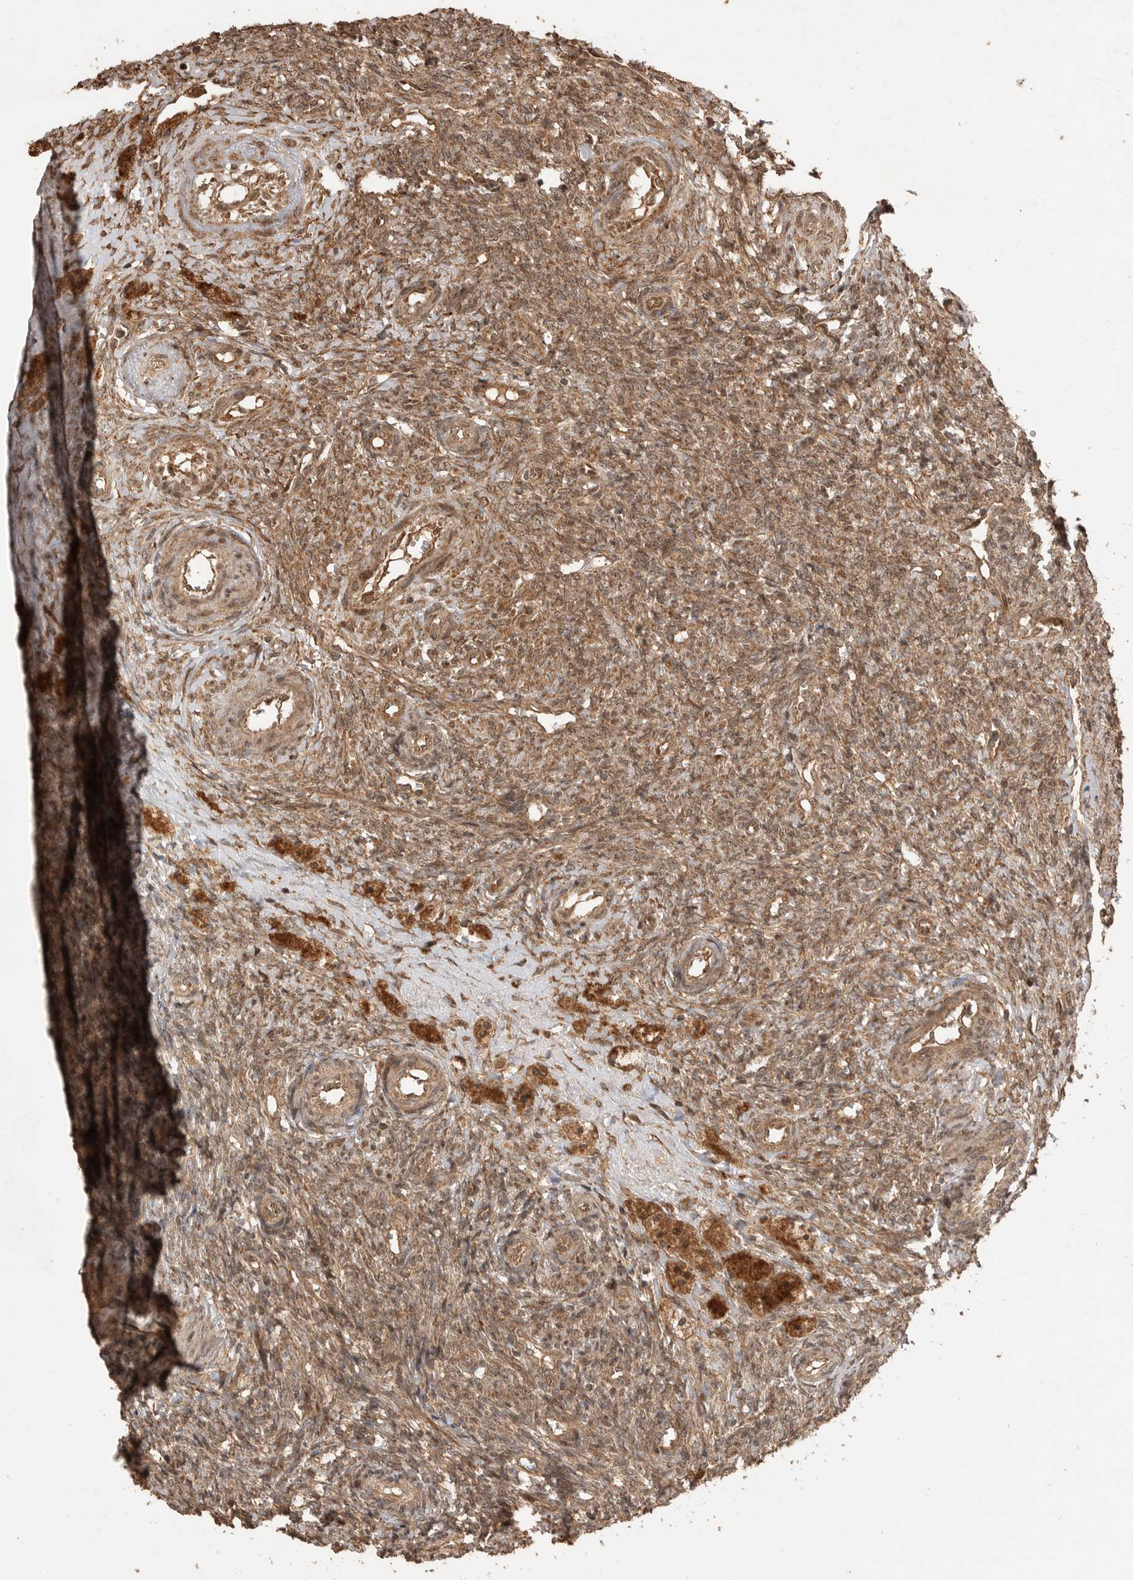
{"staining": {"intensity": "strong", "quantity": ">75%", "location": "cytoplasmic/membranous,nuclear"}, "tissue": "ovary", "cell_type": "Follicle cells", "image_type": "normal", "snomed": [{"axis": "morphology", "description": "Normal tissue, NOS"}, {"axis": "topography", "description": "Ovary"}], "caption": "Benign ovary demonstrates strong cytoplasmic/membranous,nuclear expression in approximately >75% of follicle cells, visualized by immunohistochemistry. The staining is performed using DAB brown chromogen to label protein expression. The nuclei are counter-stained blue using hematoxylin.", "gene": "BOC", "patient": {"sex": "female", "age": 41}}